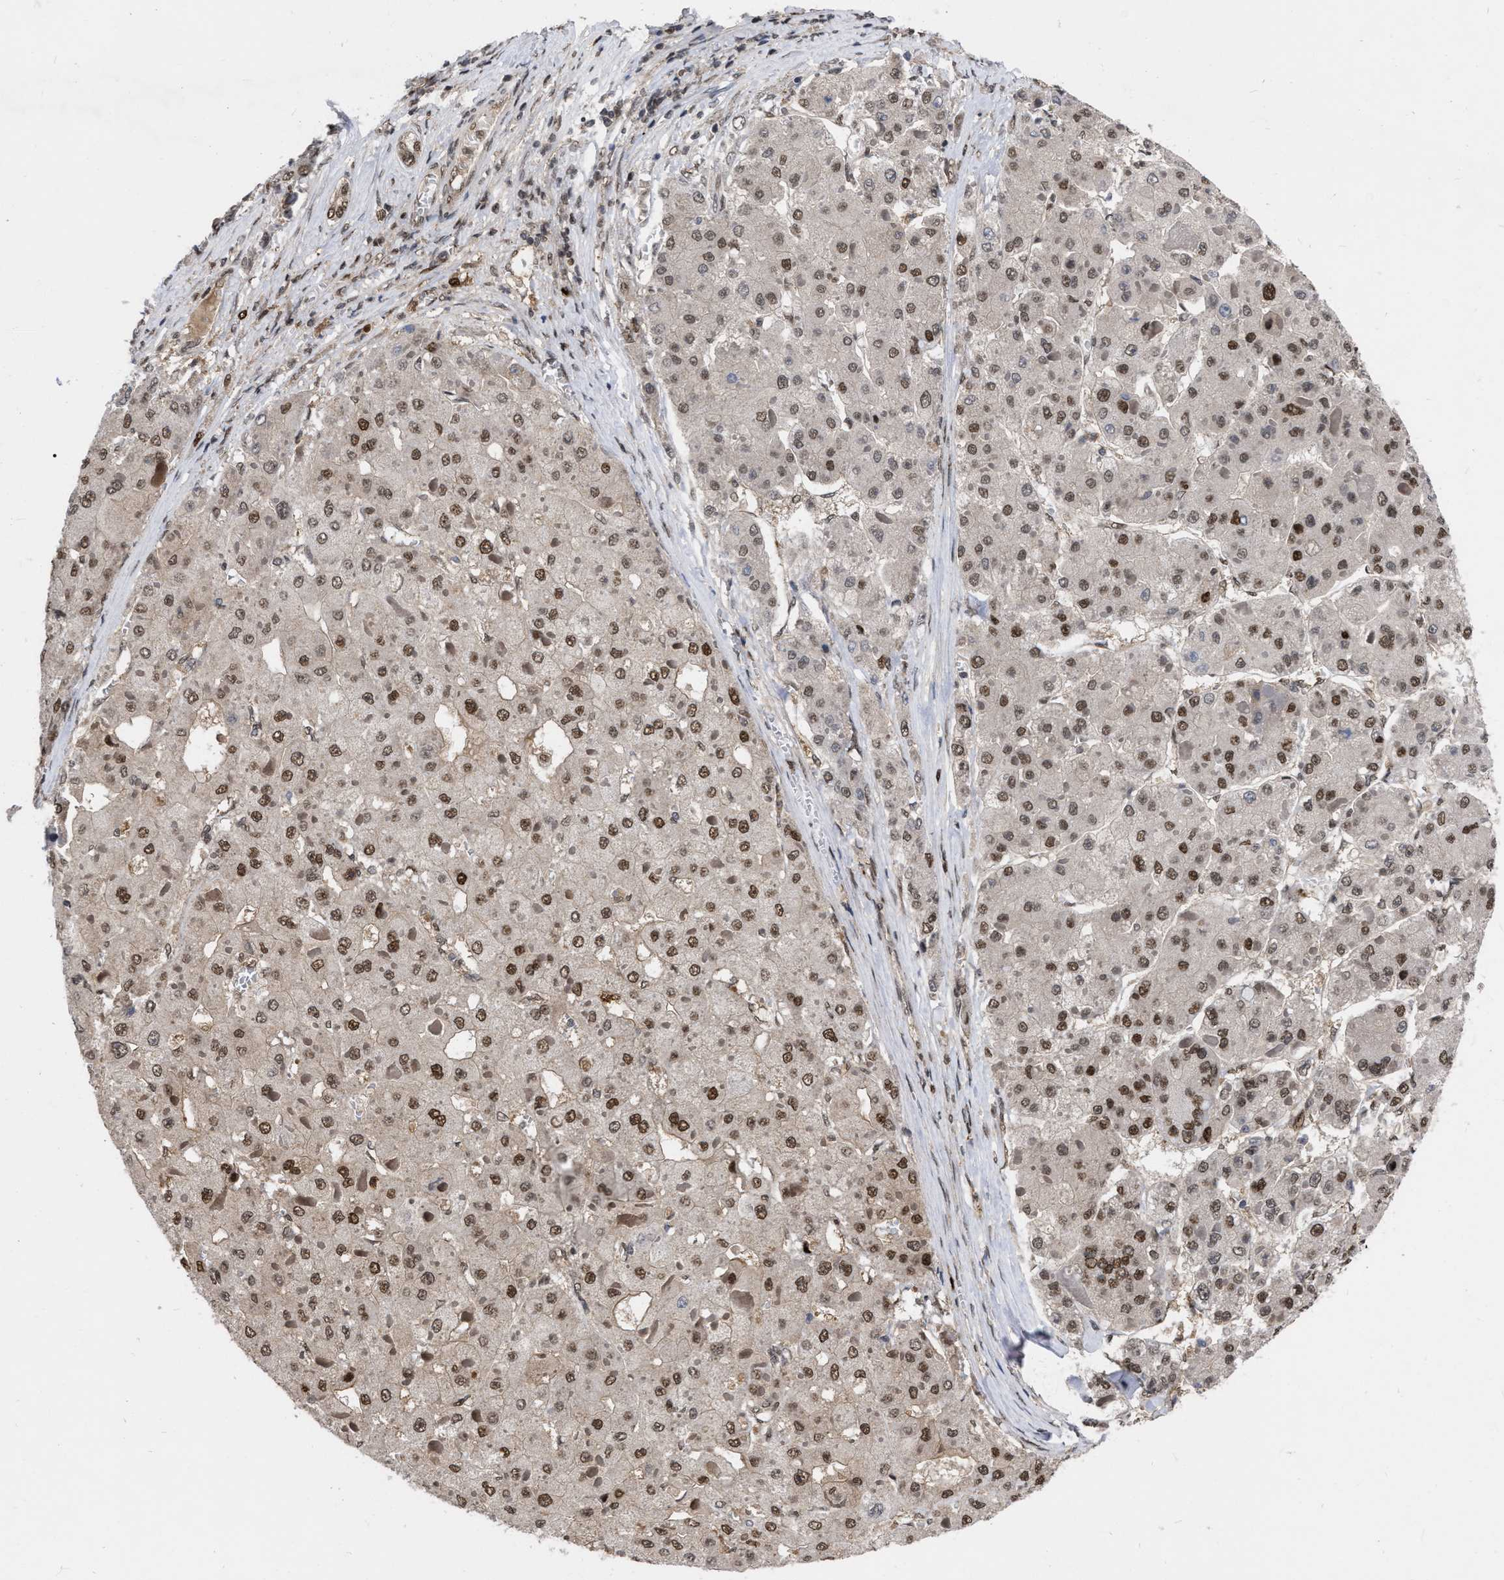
{"staining": {"intensity": "moderate", "quantity": "25%-75%", "location": "cytoplasmic/membranous,nuclear"}, "tissue": "liver cancer", "cell_type": "Tumor cells", "image_type": "cancer", "snomed": [{"axis": "morphology", "description": "Carcinoma, Hepatocellular, NOS"}, {"axis": "topography", "description": "Liver"}], "caption": "Liver cancer stained with a protein marker shows moderate staining in tumor cells.", "gene": "MDM4", "patient": {"sex": "female", "age": 73}}